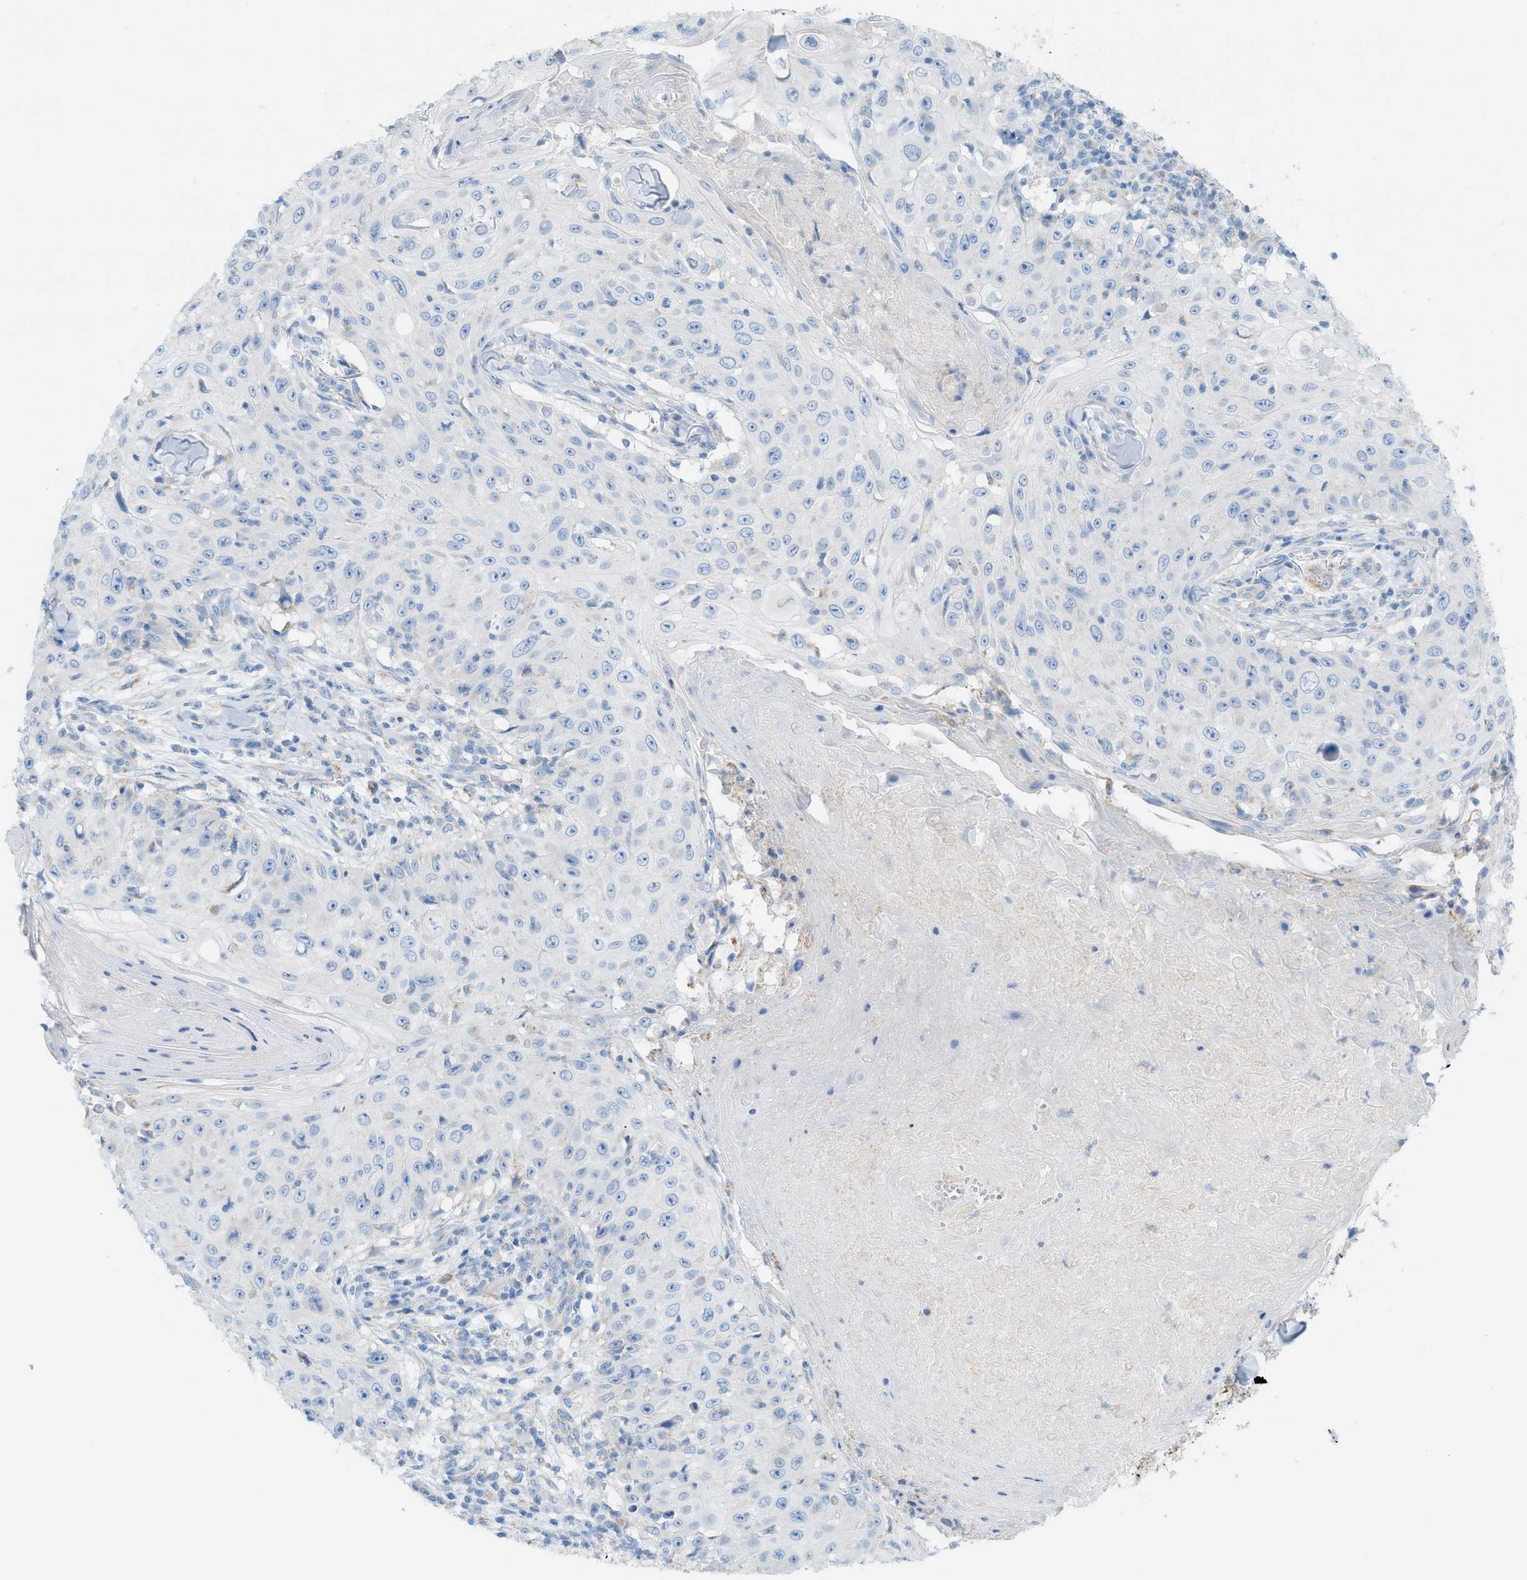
{"staining": {"intensity": "negative", "quantity": "none", "location": "none"}, "tissue": "skin cancer", "cell_type": "Tumor cells", "image_type": "cancer", "snomed": [{"axis": "morphology", "description": "Squamous cell carcinoma, NOS"}, {"axis": "topography", "description": "Skin"}], "caption": "The IHC histopathology image has no significant positivity in tumor cells of skin cancer (squamous cell carcinoma) tissue. (DAB IHC, high magnification).", "gene": "MYH11", "patient": {"sex": "male", "age": 86}}